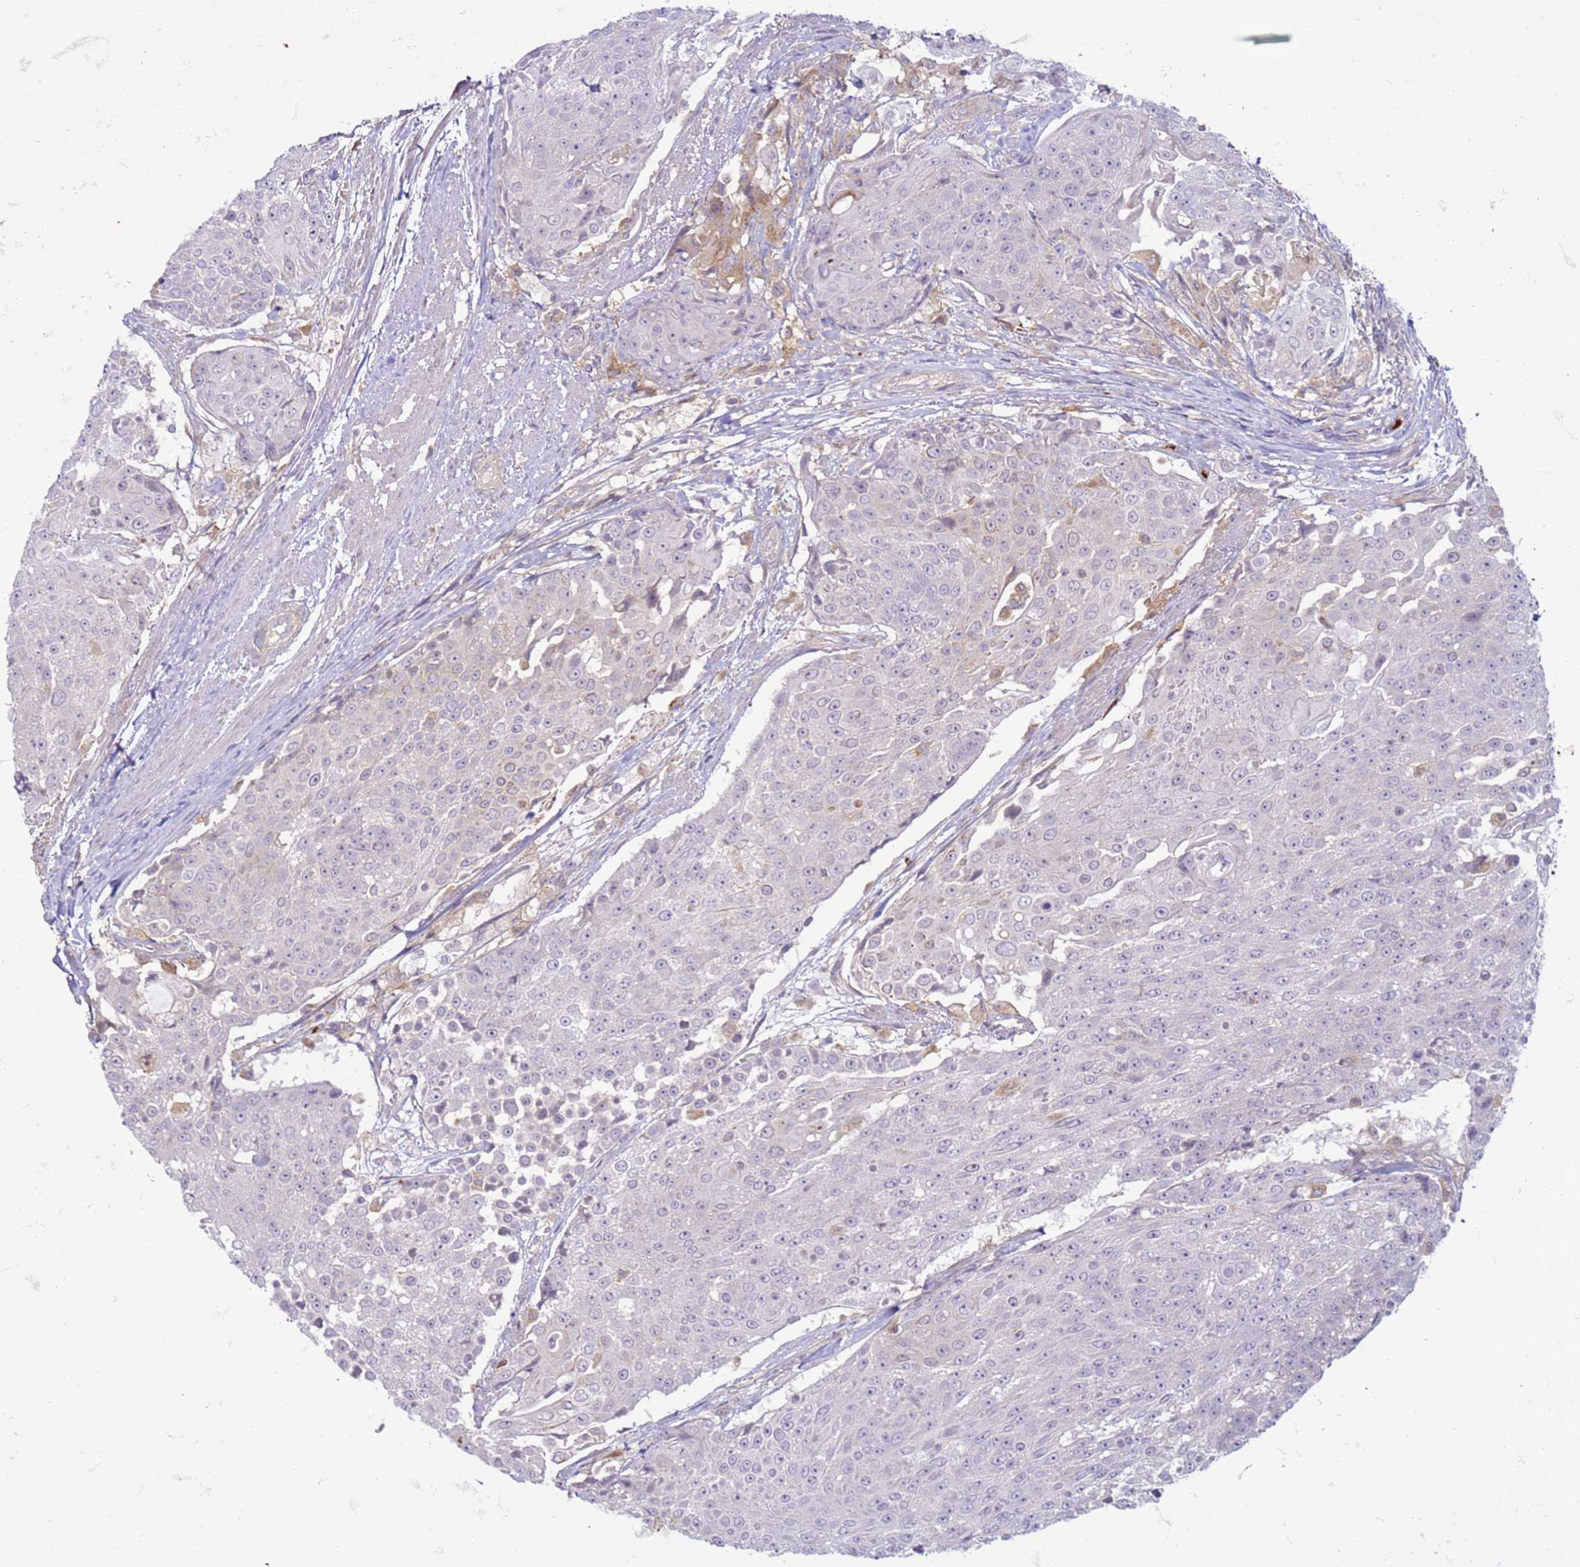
{"staining": {"intensity": "negative", "quantity": "none", "location": "none"}, "tissue": "urothelial cancer", "cell_type": "Tumor cells", "image_type": "cancer", "snomed": [{"axis": "morphology", "description": "Urothelial carcinoma, High grade"}, {"axis": "topography", "description": "Urinary bladder"}], "caption": "The IHC image has no significant staining in tumor cells of high-grade urothelial carcinoma tissue.", "gene": "SLC15A3", "patient": {"sex": "female", "age": 63}}